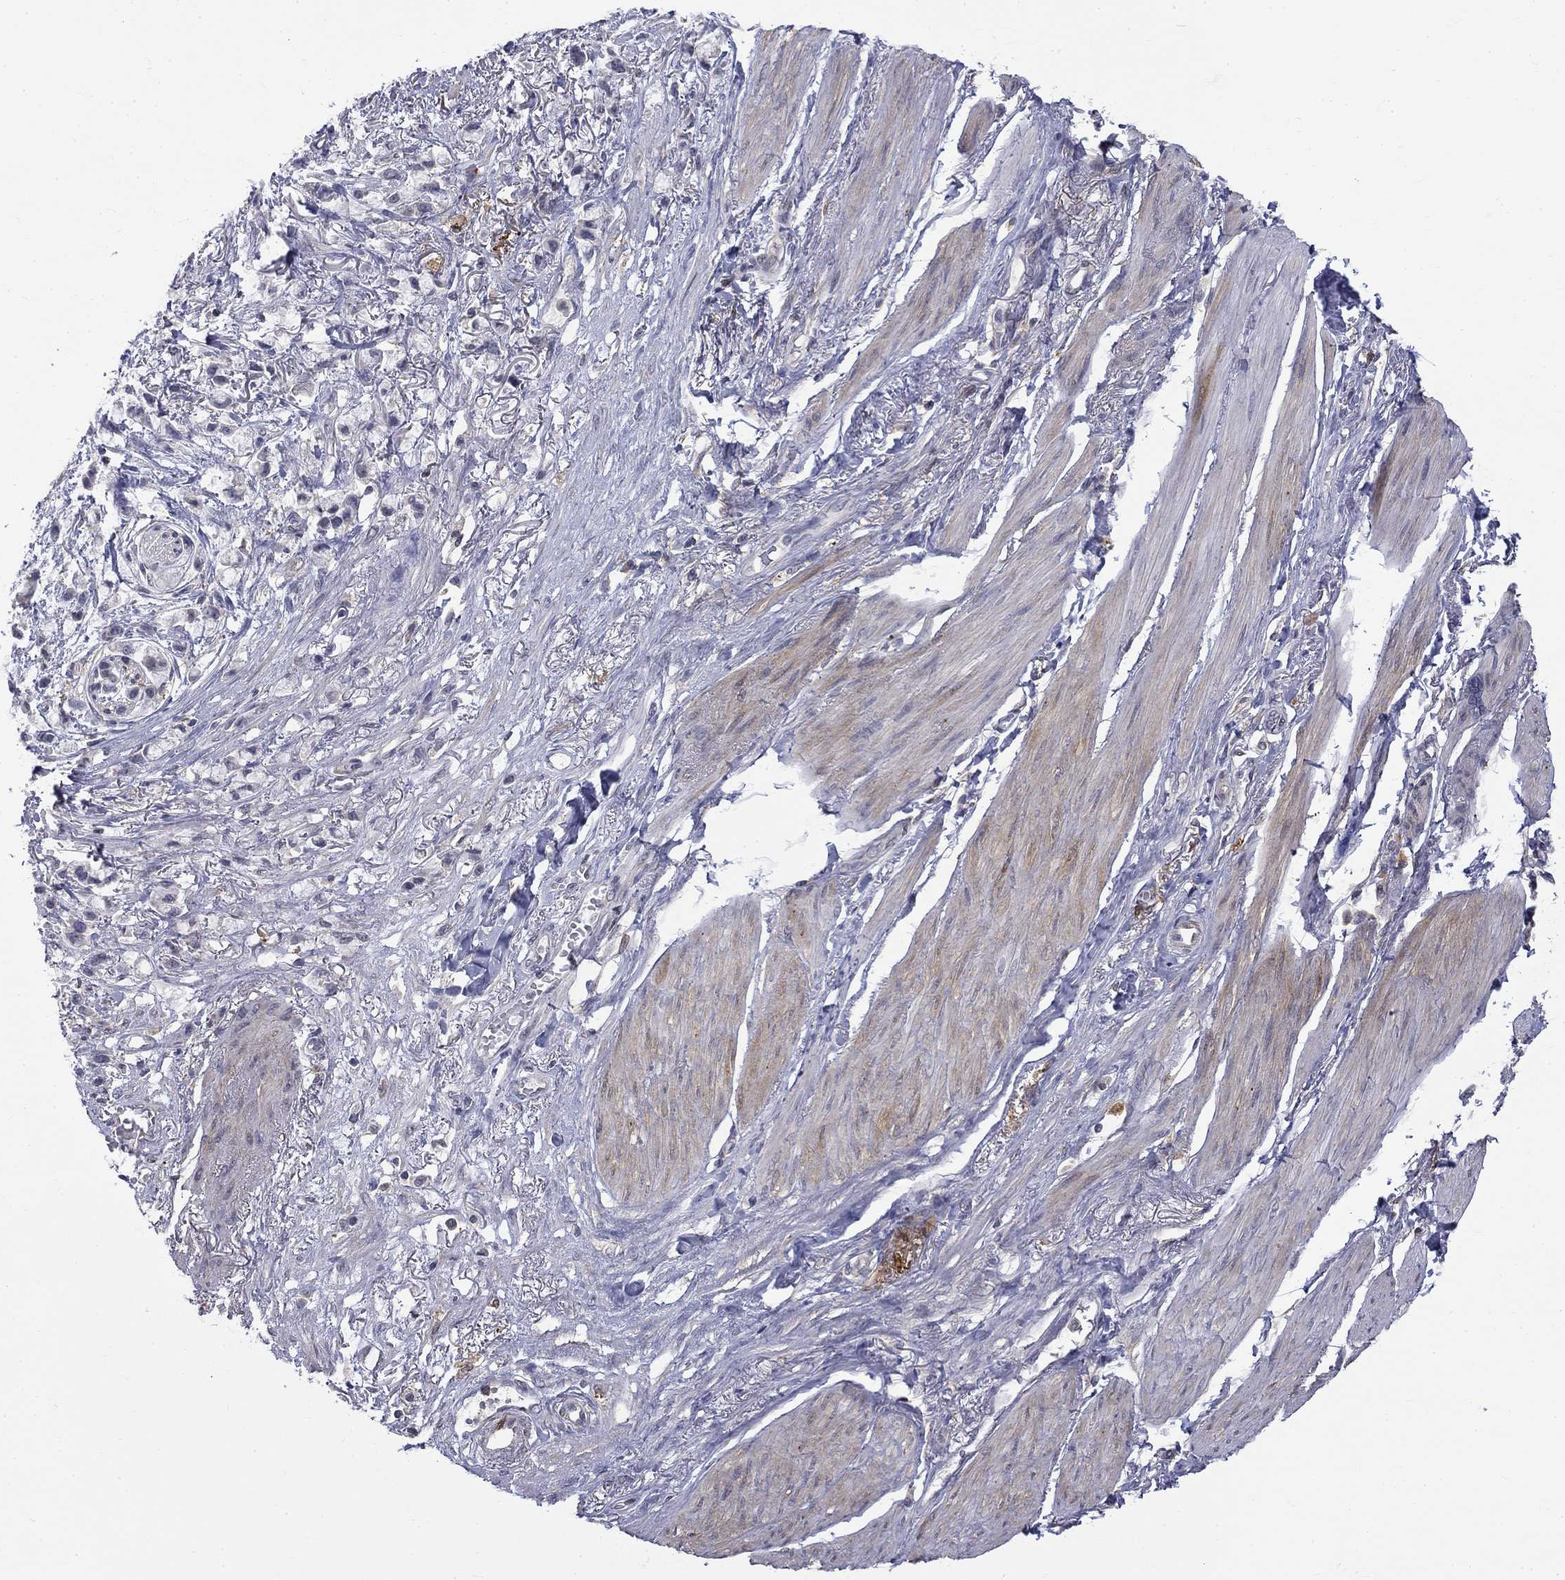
{"staining": {"intensity": "negative", "quantity": "none", "location": "none"}, "tissue": "stomach cancer", "cell_type": "Tumor cells", "image_type": "cancer", "snomed": [{"axis": "morphology", "description": "Adenocarcinoma, NOS"}, {"axis": "topography", "description": "Stomach"}], "caption": "Immunohistochemical staining of stomach adenocarcinoma shows no significant staining in tumor cells.", "gene": "PCBP3", "patient": {"sex": "female", "age": 81}}